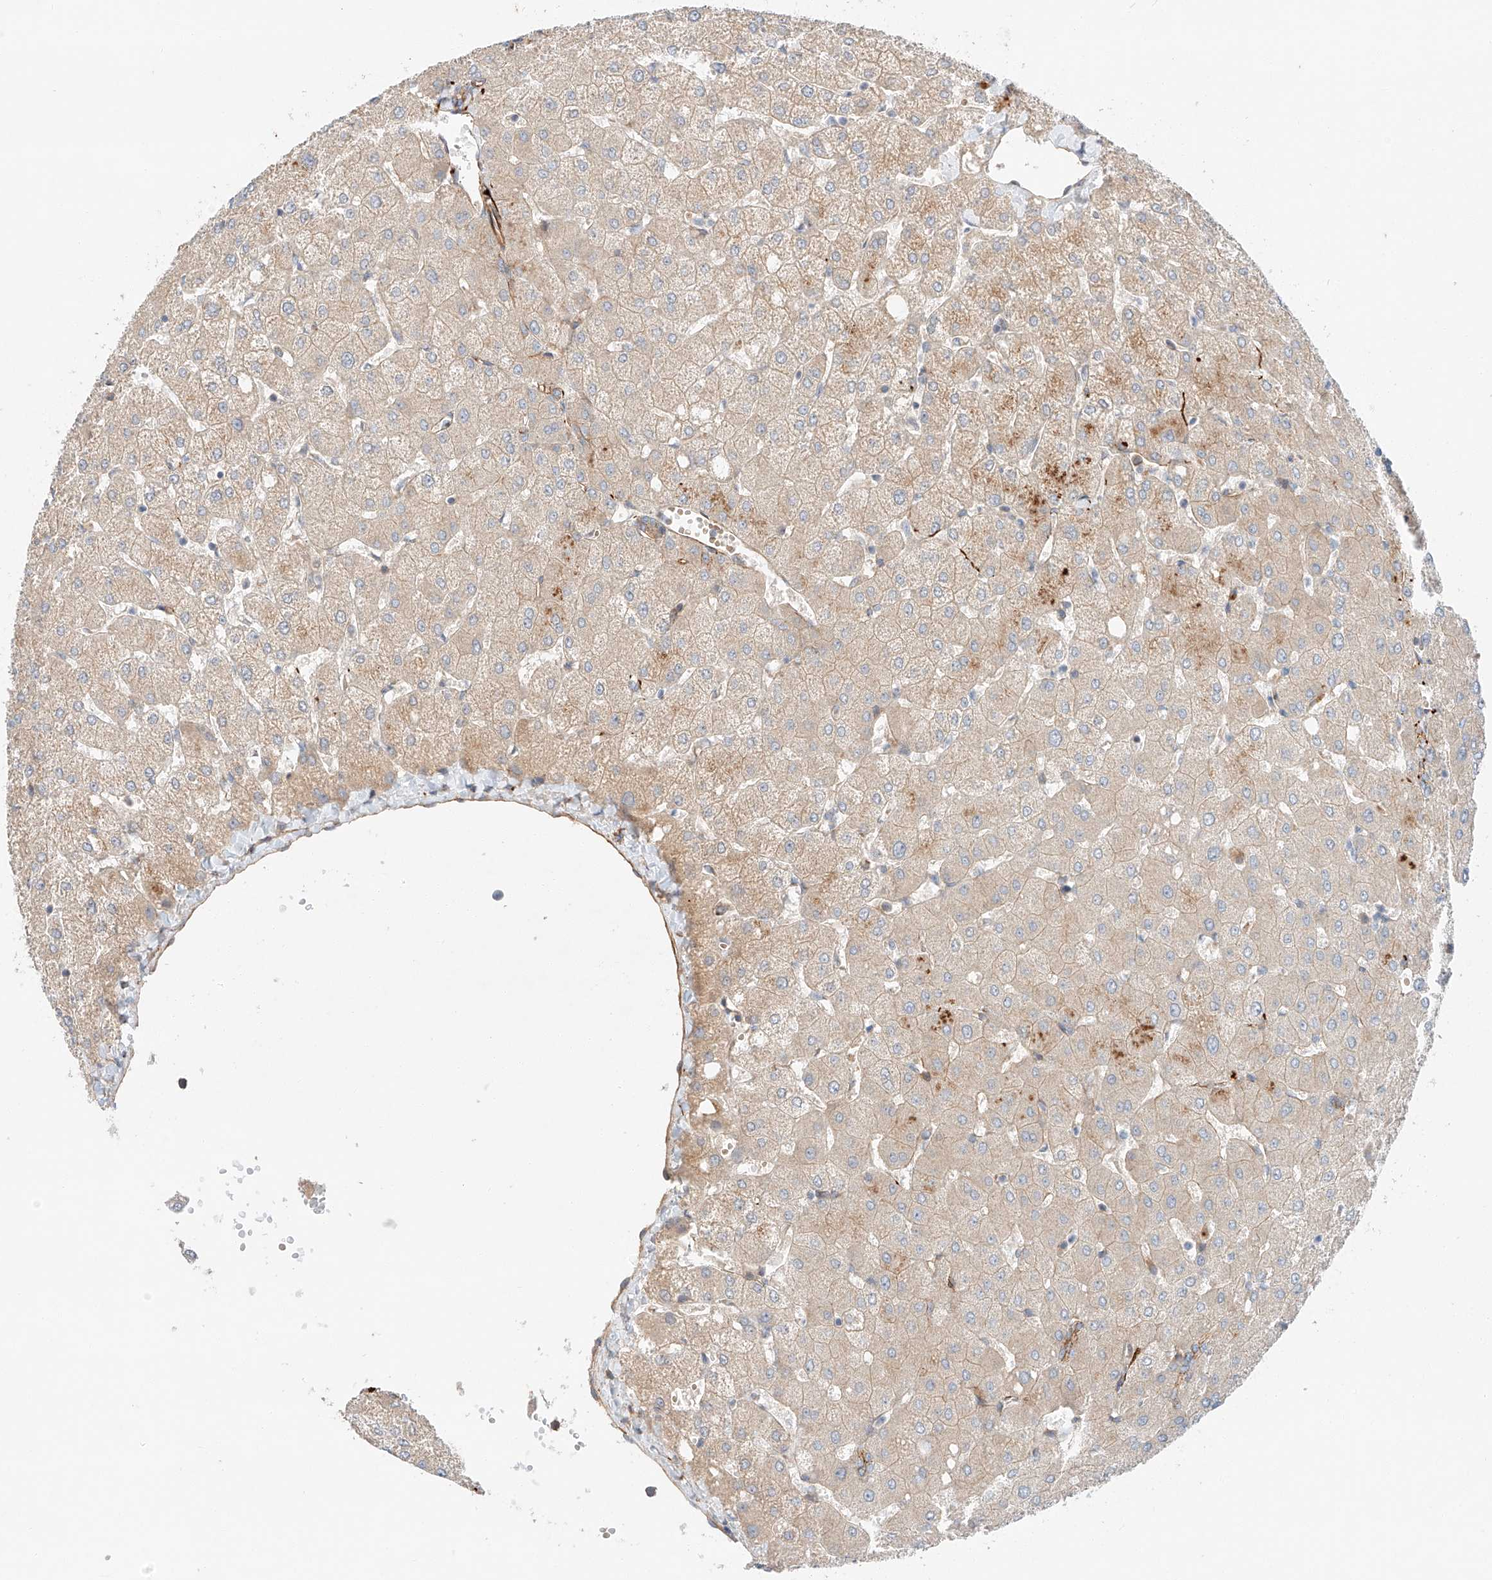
{"staining": {"intensity": "negative", "quantity": "none", "location": "none"}, "tissue": "liver", "cell_type": "Cholangiocytes", "image_type": "normal", "snomed": [{"axis": "morphology", "description": "Normal tissue, NOS"}, {"axis": "topography", "description": "Liver"}], "caption": "A high-resolution photomicrograph shows immunohistochemistry staining of normal liver, which reveals no significant expression in cholangiocytes. Brightfield microscopy of IHC stained with DAB (brown) and hematoxylin (blue), captured at high magnification.", "gene": "MINDY4", "patient": {"sex": "female", "age": 54}}